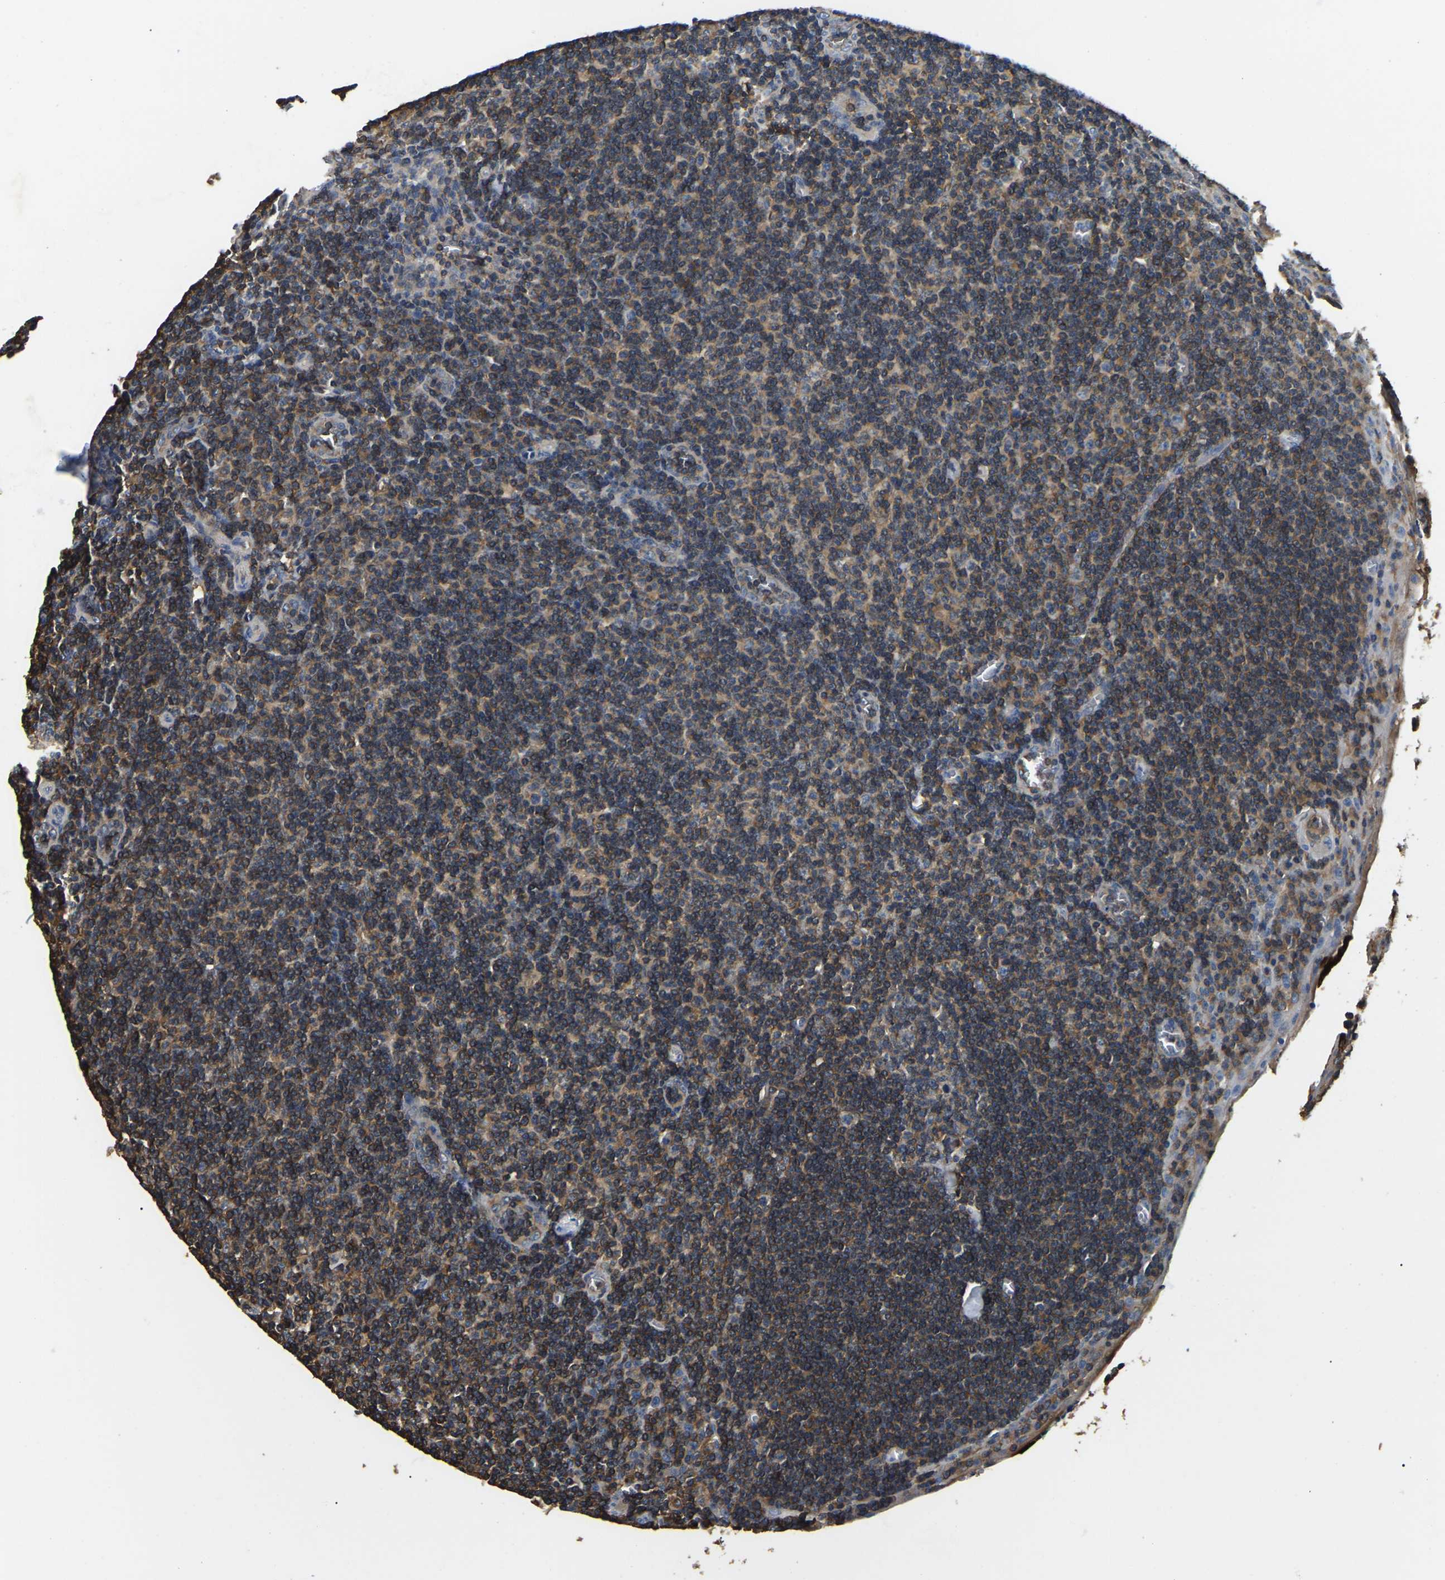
{"staining": {"intensity": "strong", "quantity": ">75%", "location": "cytoplasmic/membranous"}, "tissue": "tonsil", "cell_type": "Germinal center cells", "image_type": "normal", "snomed": [{"axis": "morphology", "description": "Normal tissue, NOS"}, {"axis": "topography", "description": "Tonsil"}], "caption": "Brown immunohistochemical staining in normal tonsil displays strong cytoplasmic/membranous expression in approximately >75% of germinal center cells.", "gene": "SMPD2", "patient": {"sex": "male", "age": 37}}